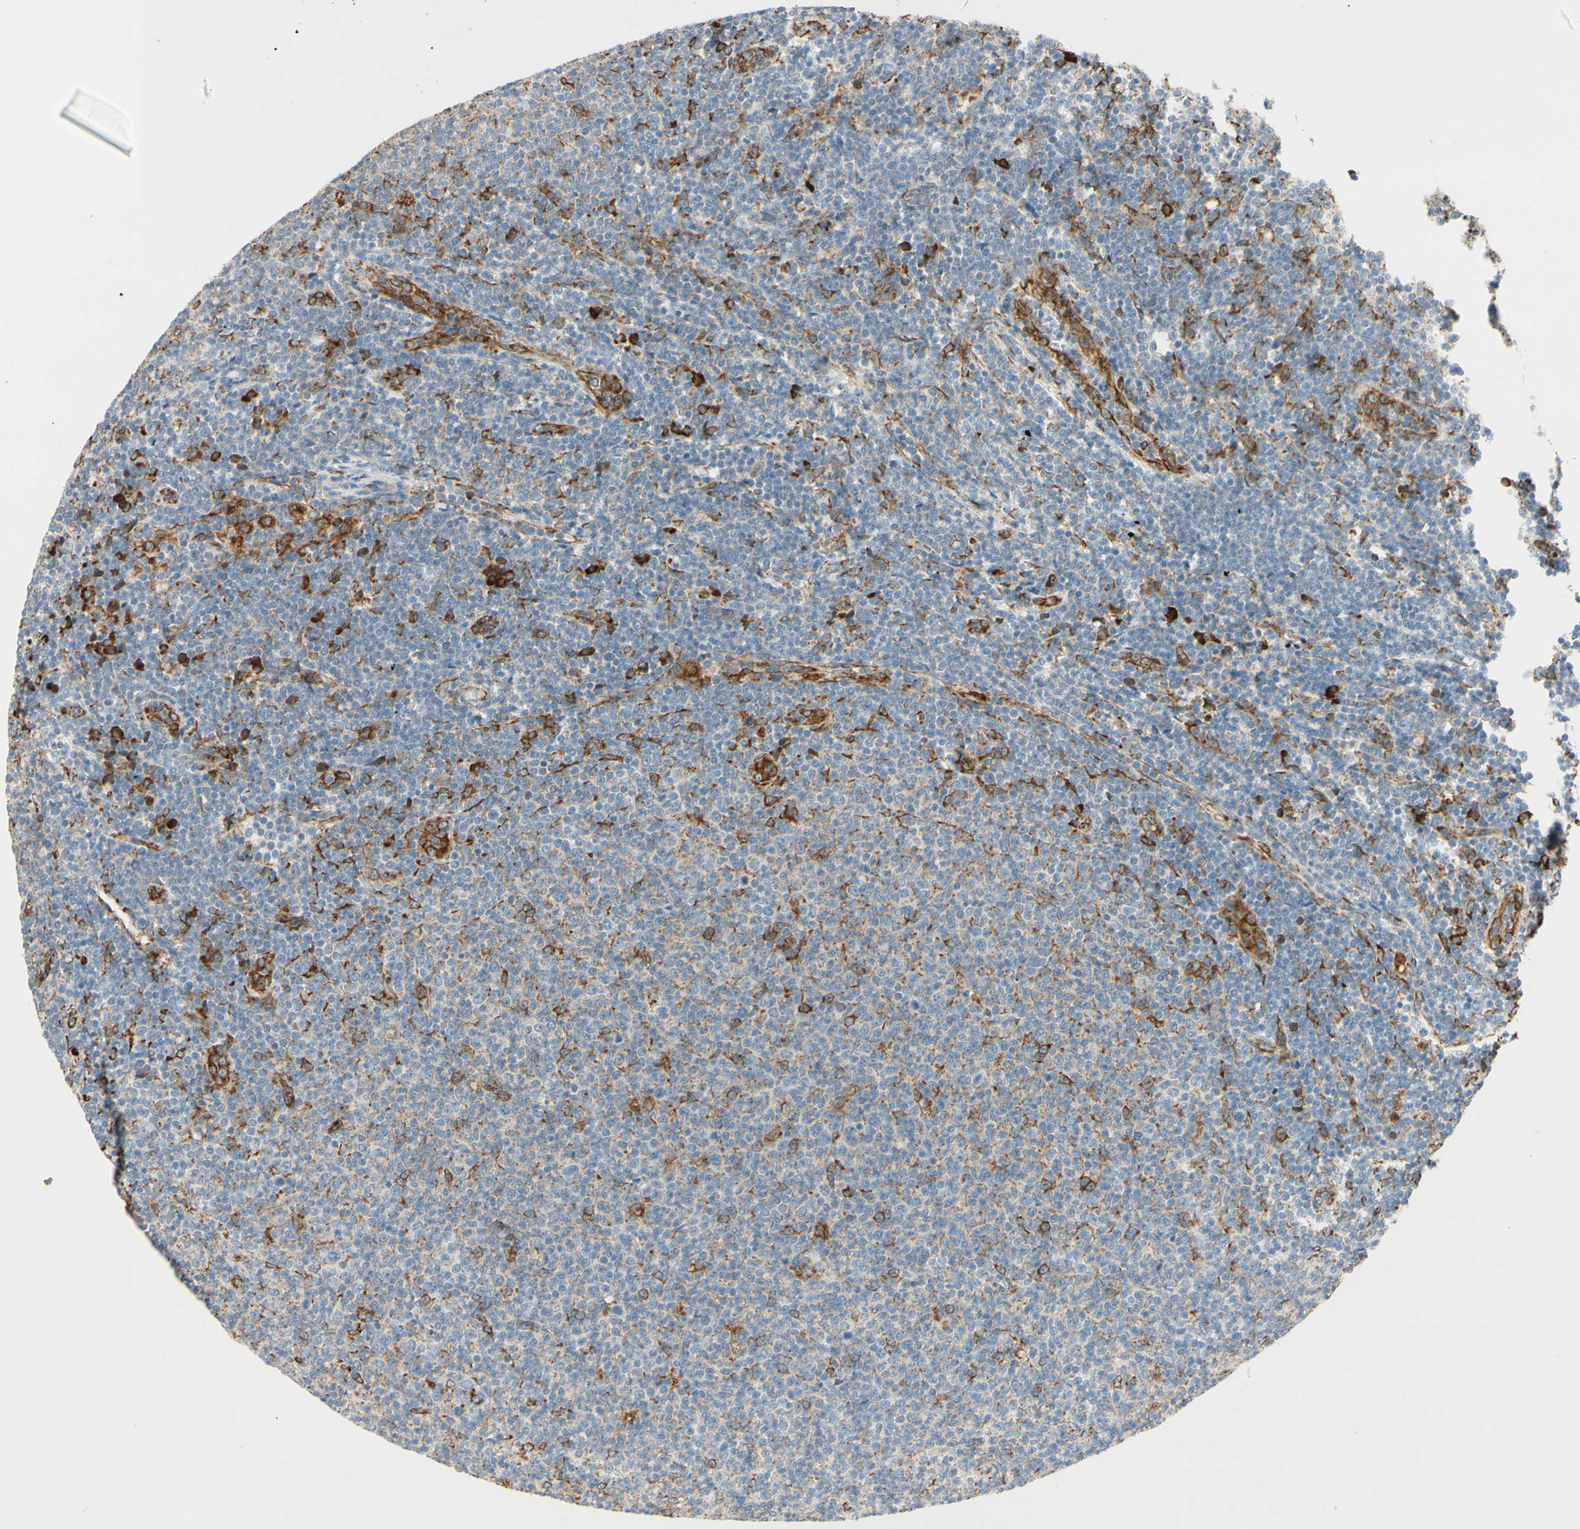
{"staining": {"intensity": "strong", "quantity": "<25%", "location": "cytoplasmic/membranous"}, "tissue": "lymphoma", "cell_type": "Tumor cells", "image_type": "cancer", "snomed": [{"axis": "morphology", "description": "Malignant lymphoma, non-Hodgkin's type, Low grade"}, {"axis": "topography", "description": "Lymph node"}], "caption": "There is medium levels of strong cytoplasmic/membranous positivity in tumor cells of low-grade malignant lymphoma, non-Hodgkin's type, as demonstrated by immunohistochemical staining (brown color).", "gene": "RRBP1", "patient": {"sex": "male", "age": 66}}